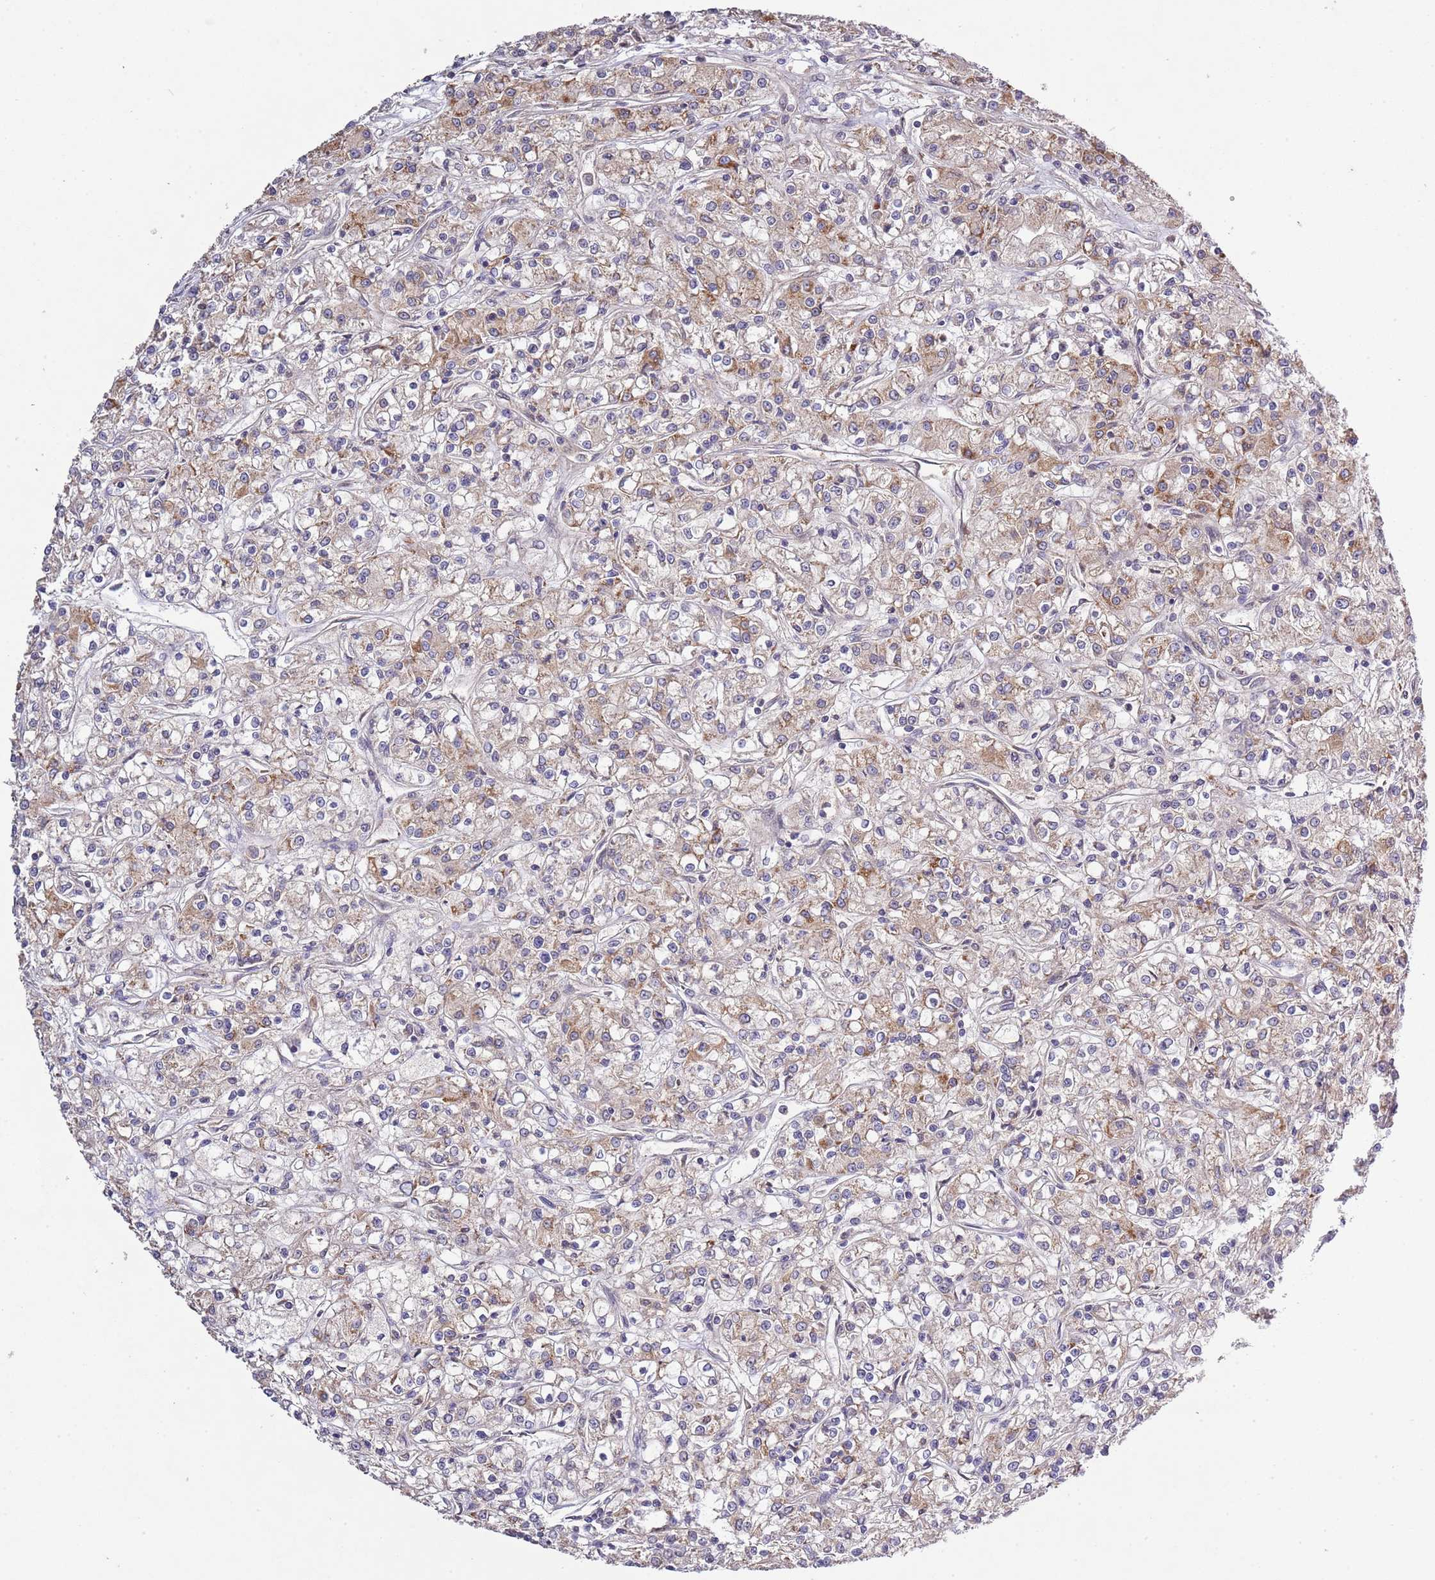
{"staining": {"intensity": "weak", "quantity": "25%-75%", "location": "cytoplasmic/membranous"}, "tissue": "renal cancer", "cell_type": "Tumor cells", "image_type": "cancer", "snomed": [{"axis": "morphology", "description": "Adenocarcinoma, NOS"}, {"axis": "topography", "description": "Kidney"}], "caption": "Protein staining by immunohistochemistry shows weak cytoplasmic/membranous positivity in about 25%-75% of tumor cells in renal cancer (adenocarcinoma). (Stains: DAB in brown, nuclei in blue, Microscopy: brightfield microscopy at high magnification).", "gene": "IVD", "patient": {"sex": "female", "age": 59}}